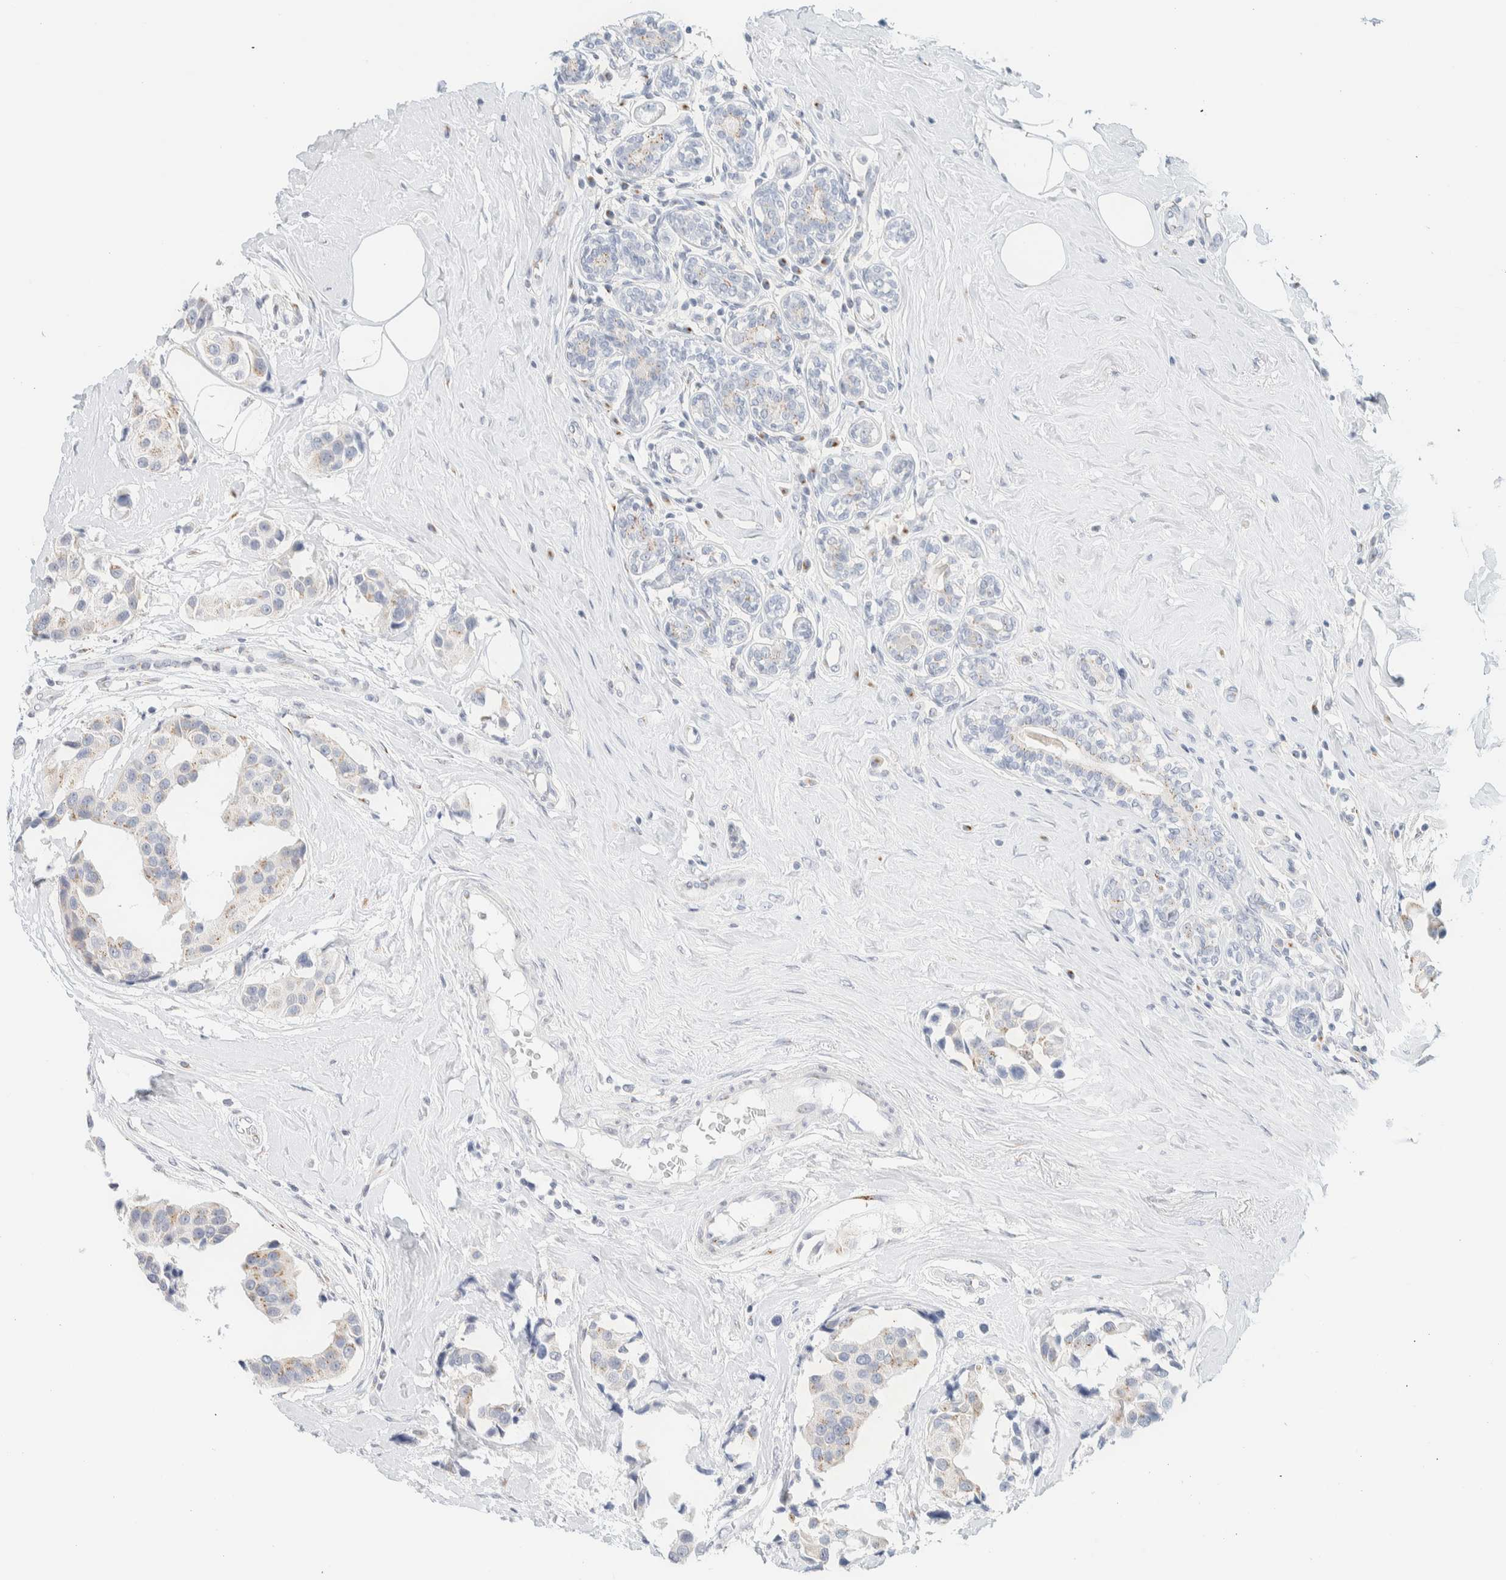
{"staining": {"intensity": "weak", "quantity": "25%-75%", "location": "cytoplasmic/membranous"}, "tissue": "breast cancer", "cell_type": "Tumor cells", "image_type": "cancer", "snomed": [{"axis": "morphology", "description": "Normal tissue, NOS"}, {"axis": "morphology", "description": "Duct carcinoma"}, {"axis": "topography", "description": "Breast"}], "caption": "Weak cytoplasmic/membranous positivity is present in about 25%-75% of tumor cells in breast cancer (intraductal carcinoma).", "gene": "SPNS3", "patient": {"sex": "female", "age": 39}}